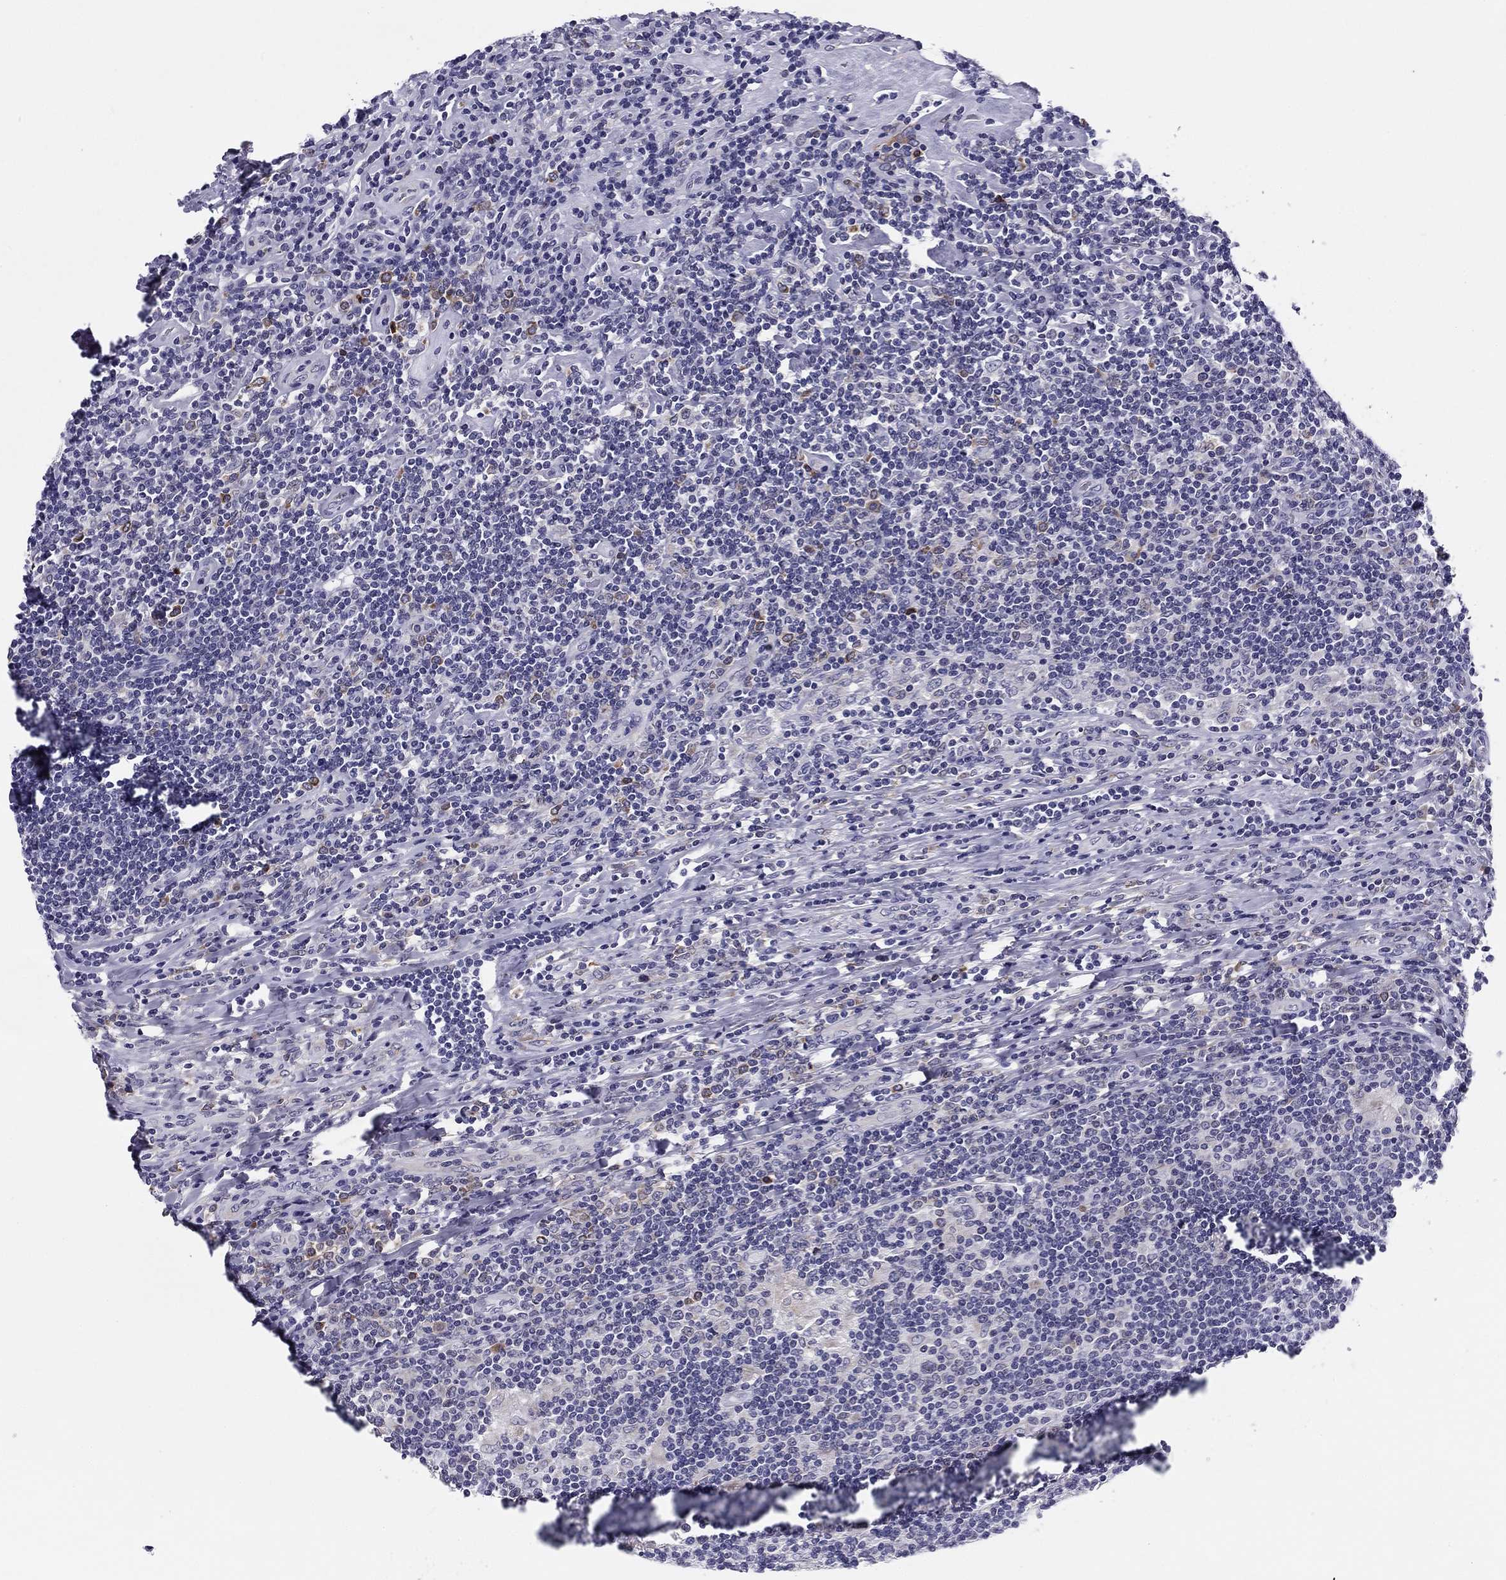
{"staining": {"intensity": "weak", "quantity": "<25%", "location": "cytoplasmic/membranous"}, "tissue": "lymphoma", "cell_type": "Tumor cells", "image_type": "cancer", "snomed": [{"axis": "morphology", "description": "Hodgkin's disease, NOS"}, {"axis": "topography", "description": "Lymph node"}], "caption": "The micrograph demonstrates no staining of tumor cells in Hodgkin's disease.", "gene": "TMED3", "patient": {"sex": "male", "age": 40}}